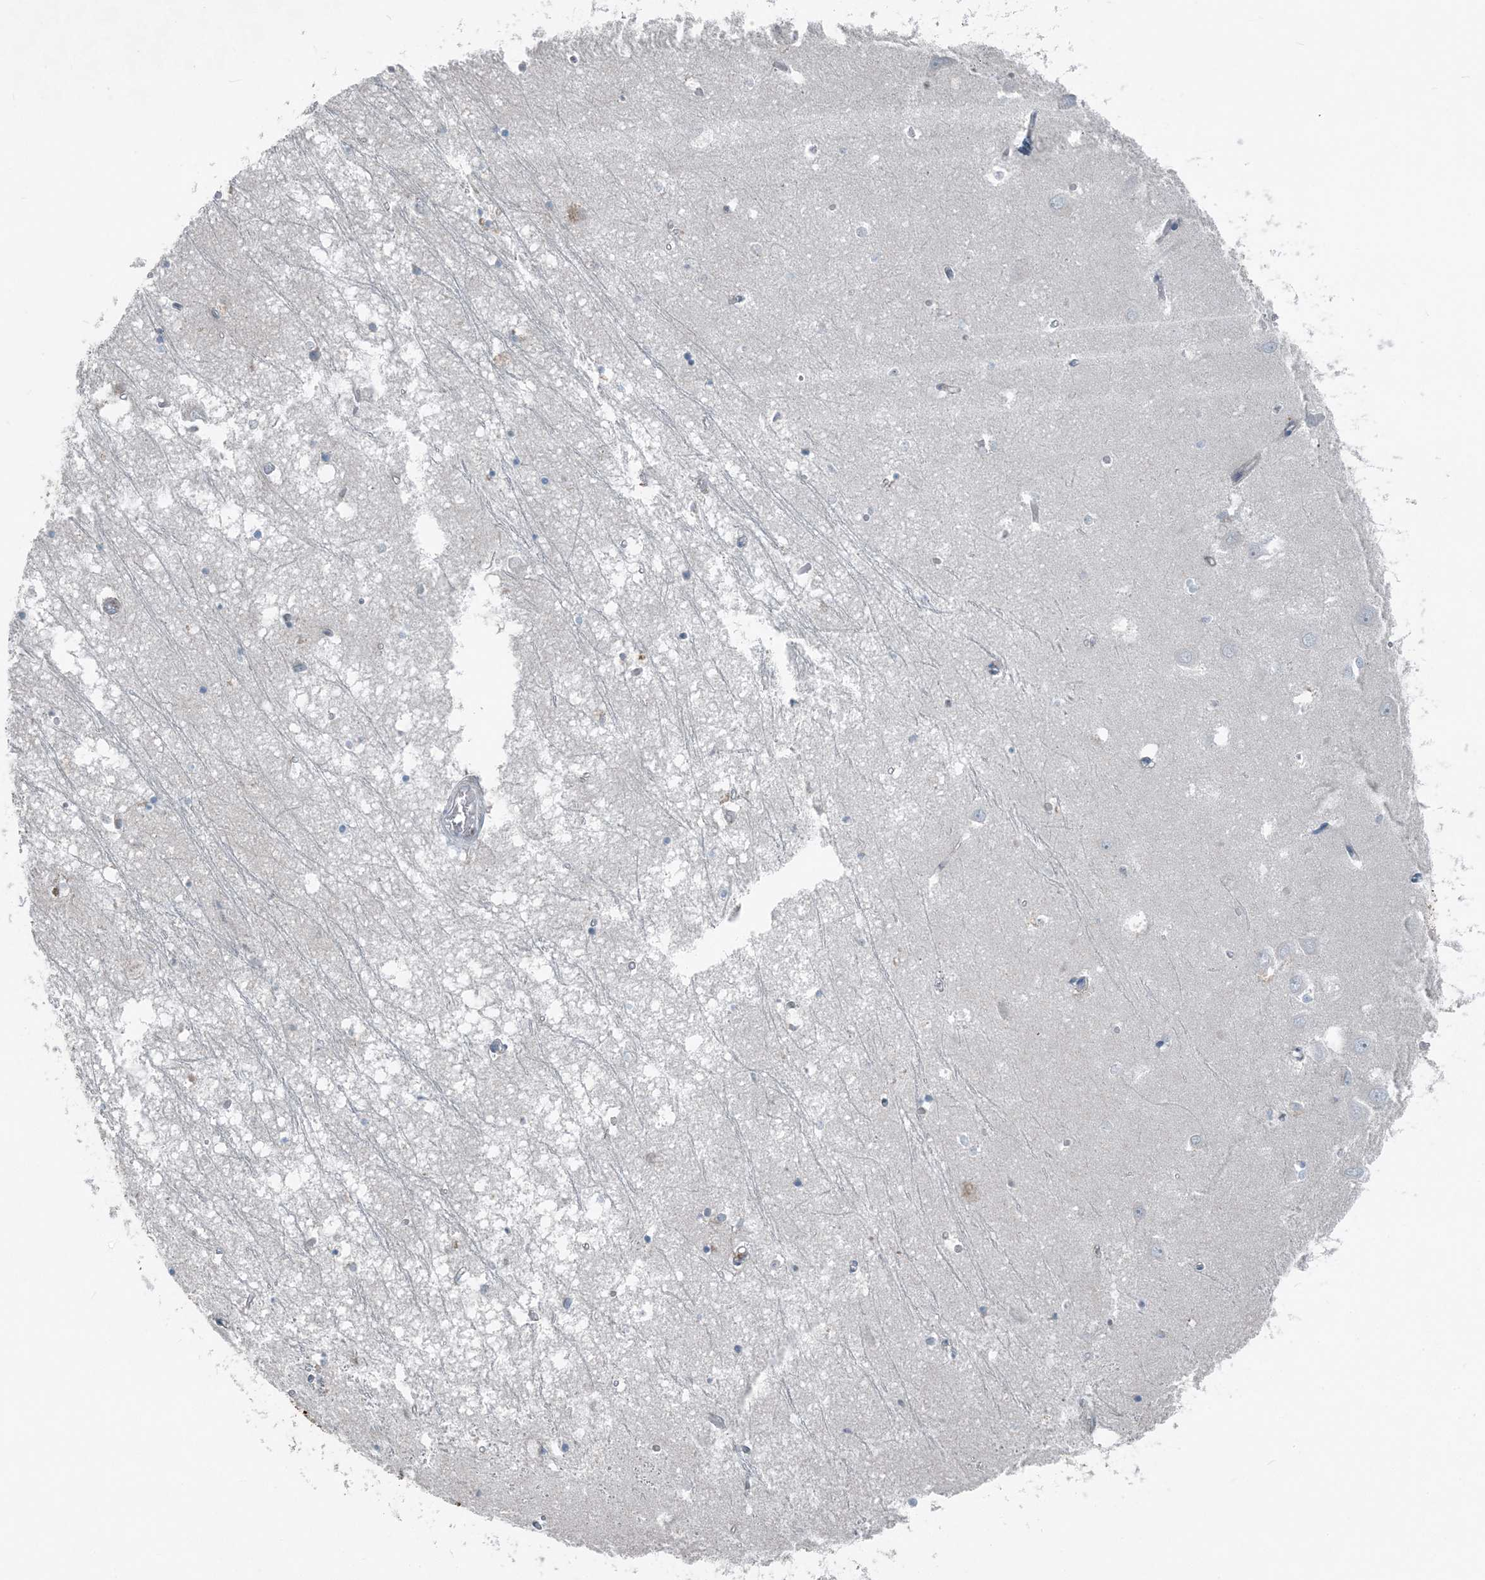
{"staining": {"intensity": "negative", "quantity": "none", "location": "none"}, "tissue": "hippocampus", "cell_type": "Glial cells", "image_type": "normal", "snomed": [{"axis": "morphology", "description": "Normal tissue, NOS"}, {"axis": "topography", "description": "Hippocampus"}], "caption": "Immunohistochemistry (IHC) of normal human hippocampus exhibits no expression in glial cells.", "gene": "SUCLG1", "patient": {"sex": "male", "age": 70}}